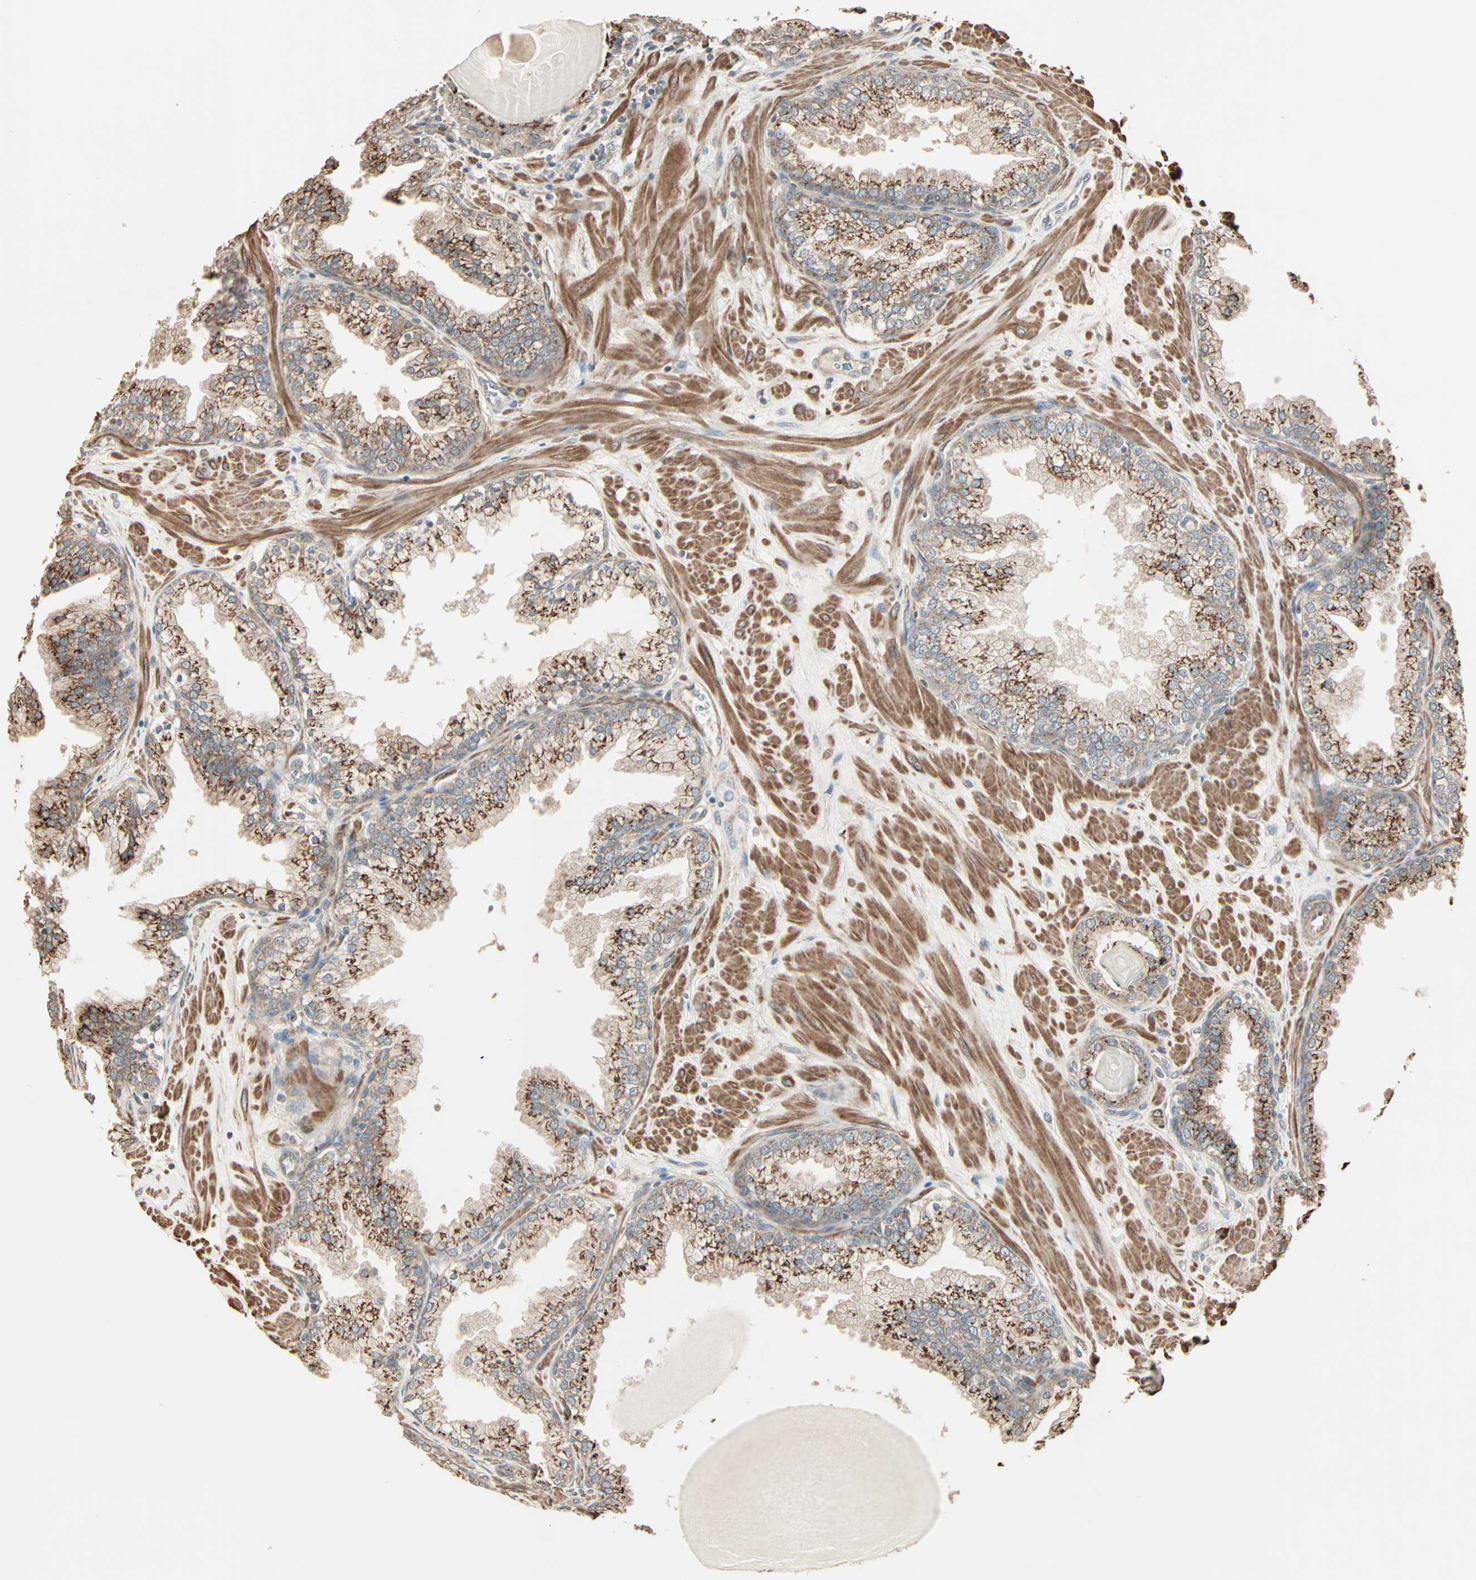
{"staining": {"intensity": "moderate", "quantity": ">75%", "location": "cytoplasmic/membranous"}, "tissue": "prostate", "cell_type": "Glandular cells", "image_type": "normal", "snomed": [{"axis": "morphology", "description": "Normal tissue, NOS"}, {"axis": "topography", "description": "Prostate"}], "caption": "Normal prostate shows moderate cytoplasmic/membranous staining in about >75% of glandular cells, visualized by immunohistochemistry. The protein is stained brown, and the nuclei are stained in blue (DAB (3,3'-diaminobenzidine) IHC with brightfield microscopy, high magnification).", "gene": "GALNT3", "patient": {"sex": "male", "age": 51}}